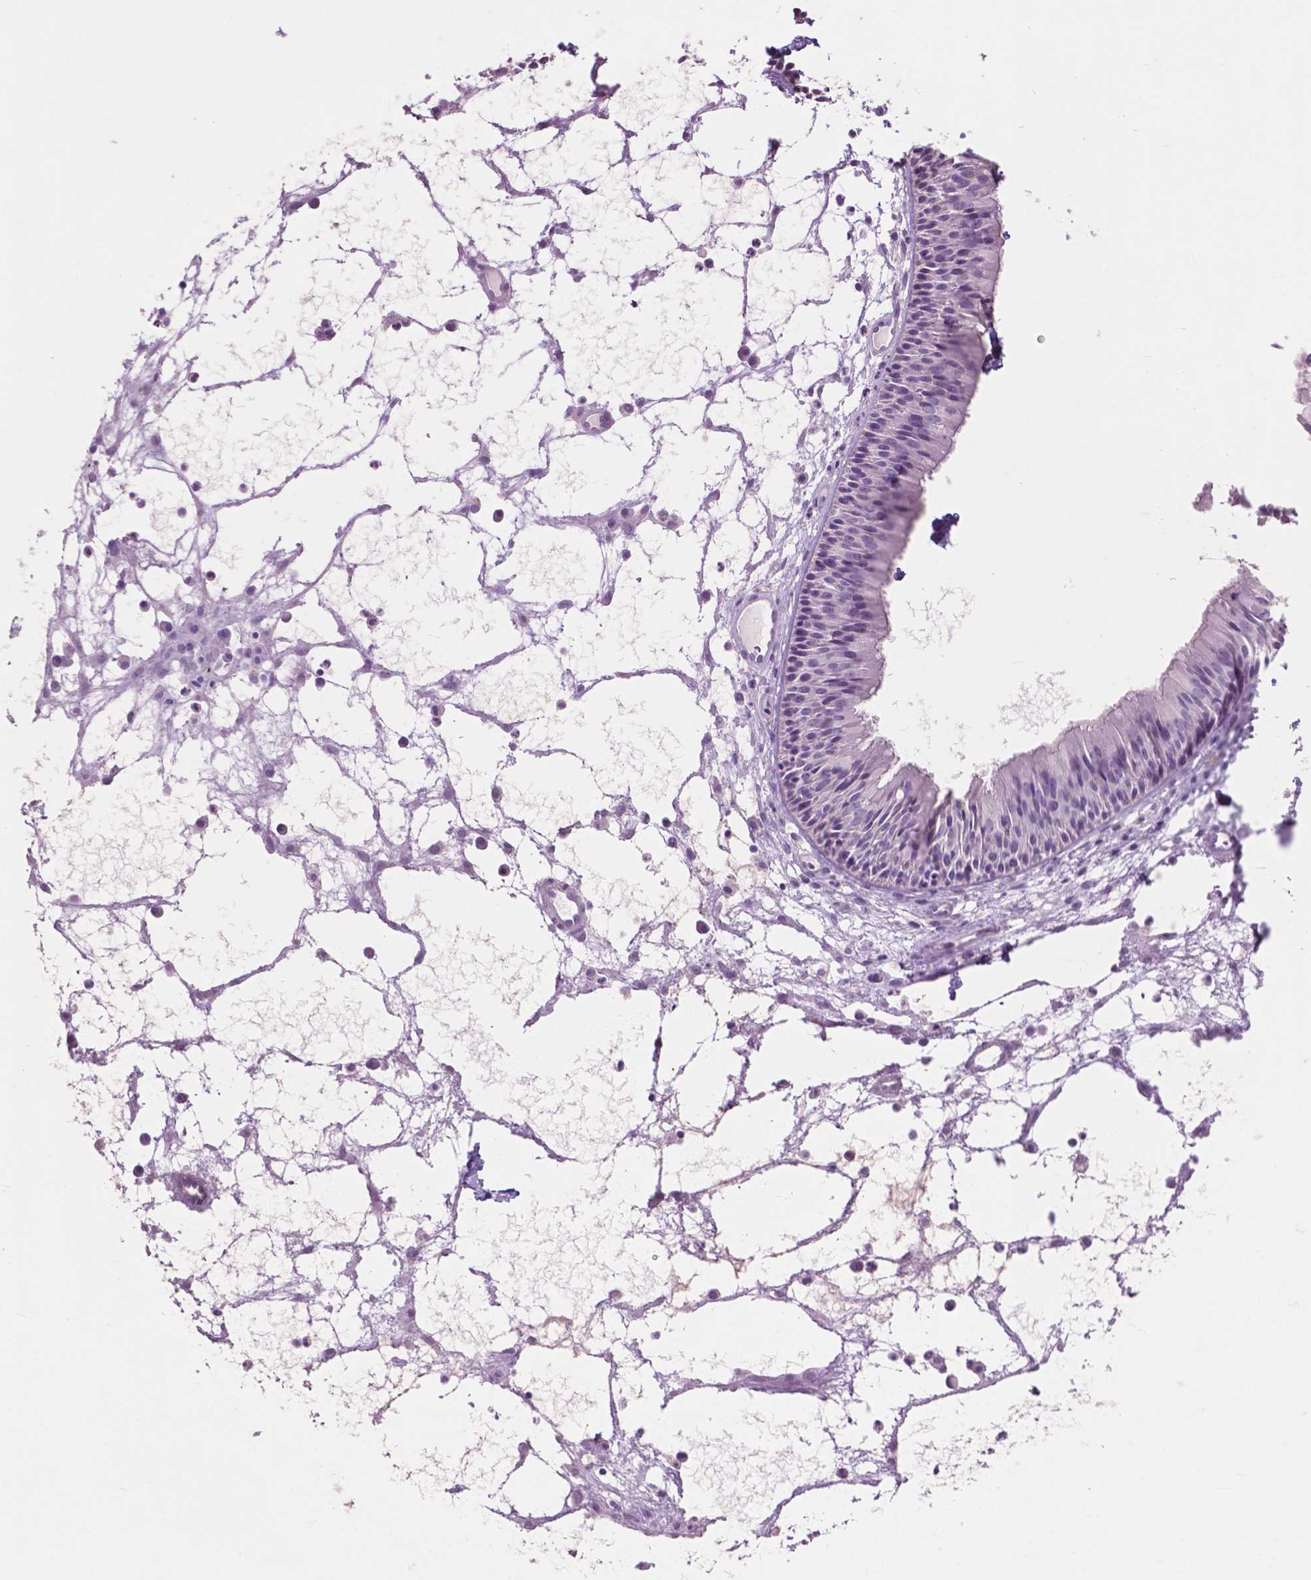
{"staining": {"intensity": "negative", "quantity": "none", "location": "none"}, "tissue": "nasopharynx", "cell_type": "Respiratory epithelial cells", "image_type": "normal", "snomed": [{"axis": "morphology", "description": "Normal tissue, NOS"}, {"axis": "topography", "description": "Nasopharynx"}], "caption": "IHC histopathology image of normal nasopharynx: human nasopharynx stained with DAB (3,3'-diaminobenzidine) reveals no significant protein expression in respiratory epithelial cells. (Brightfield microscopy of DAB immunohistochemistry (IHC) at high magnification).", "gene": "IDO1", "patient": {"sex": "male", "age": 31}}